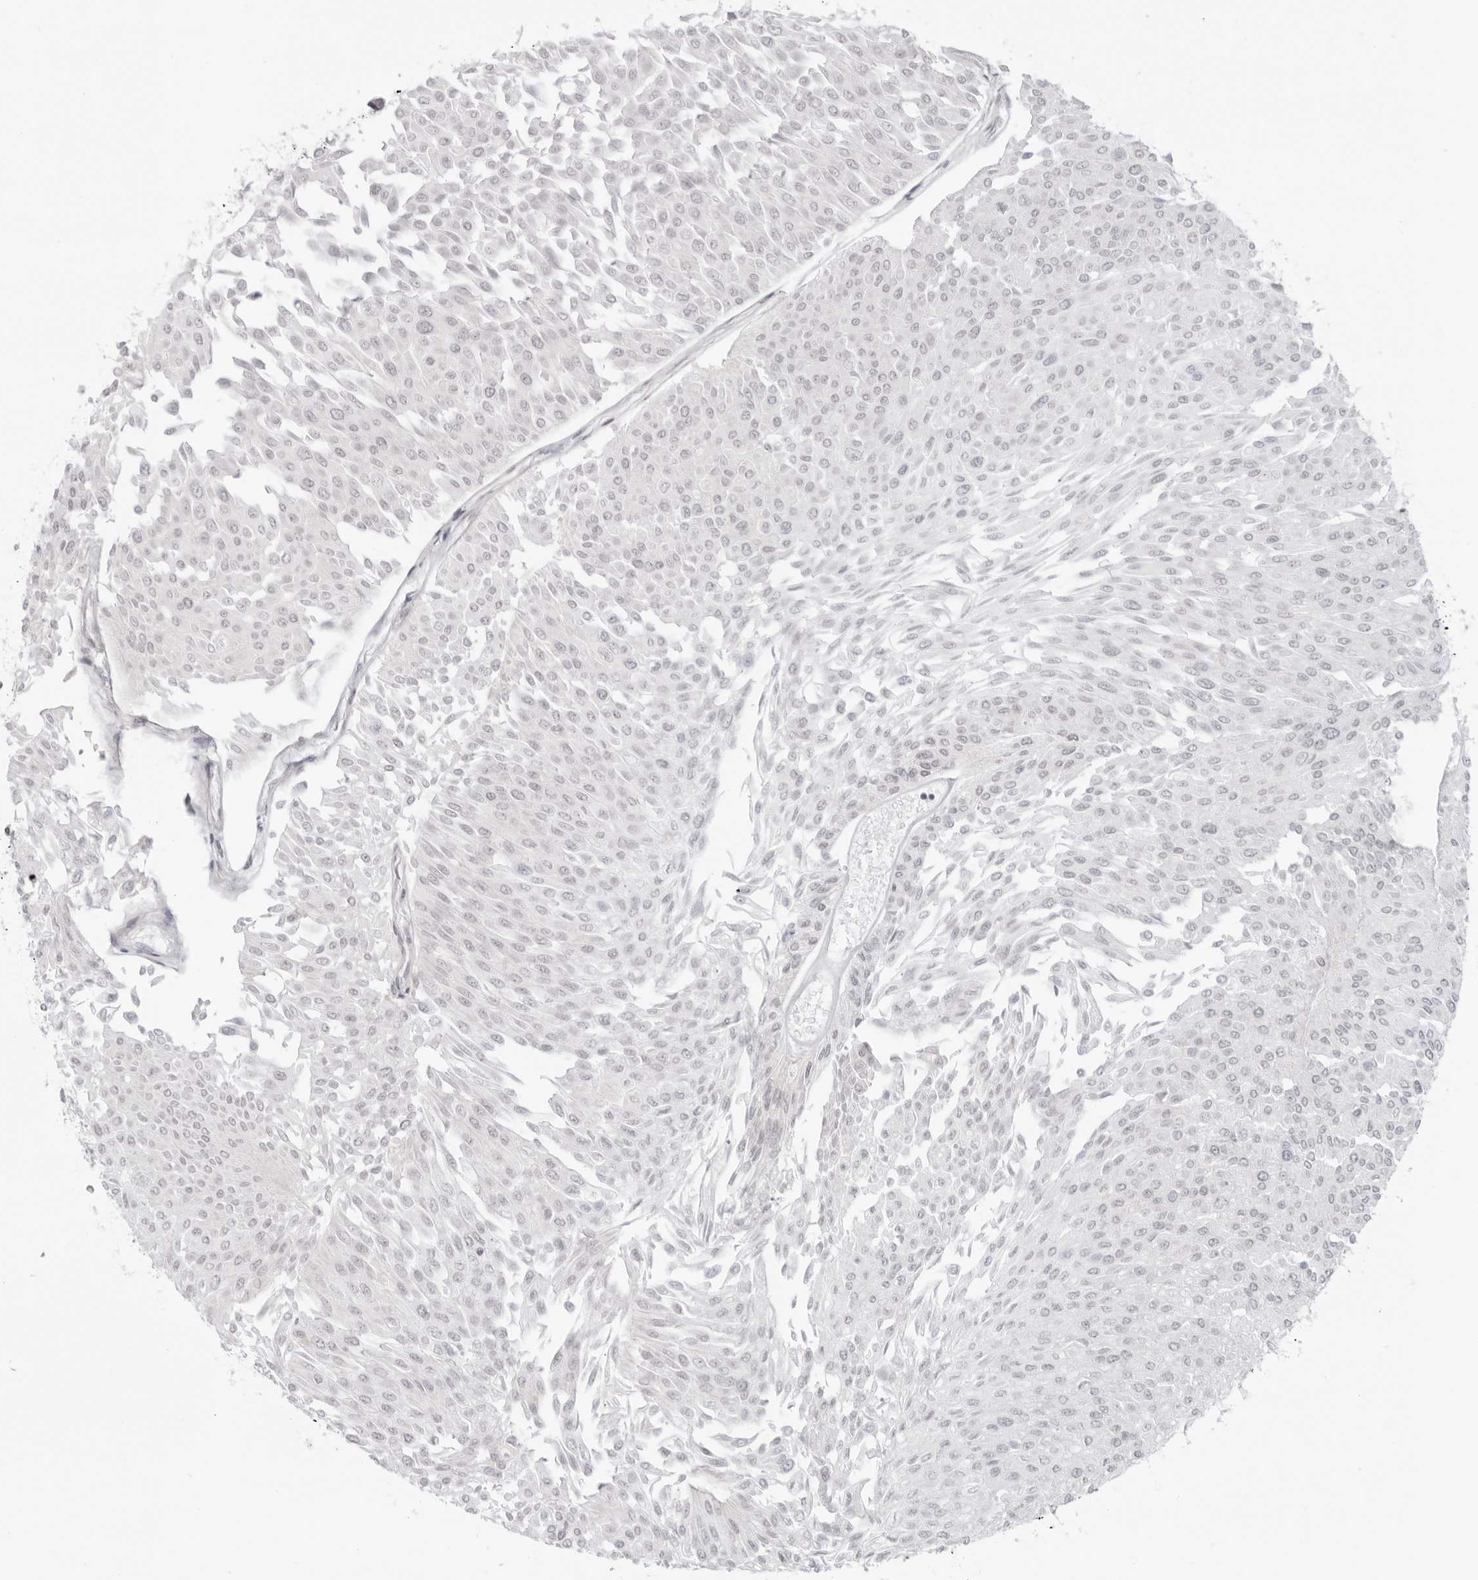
{"staining": {"intensity": "negative", "quantity": "none", "location": "none"}, "tissue": "urothelial cancer", "cell_type": "Tumor cells", "image_type": "cancer", "snomed": [{"axis": "morphology", "description": "Urothelial carcinoma, Low grade"}, {"axis": "topography", "description": "Urinary bladder"}], "caption": "Immunohistochemistry (IHC) image of human urothelial cancer stained for a protein (brown), which displays no staining in tumor cells.", "gene": "RNF146", "patient": {"sex": "male", "age": 67}}